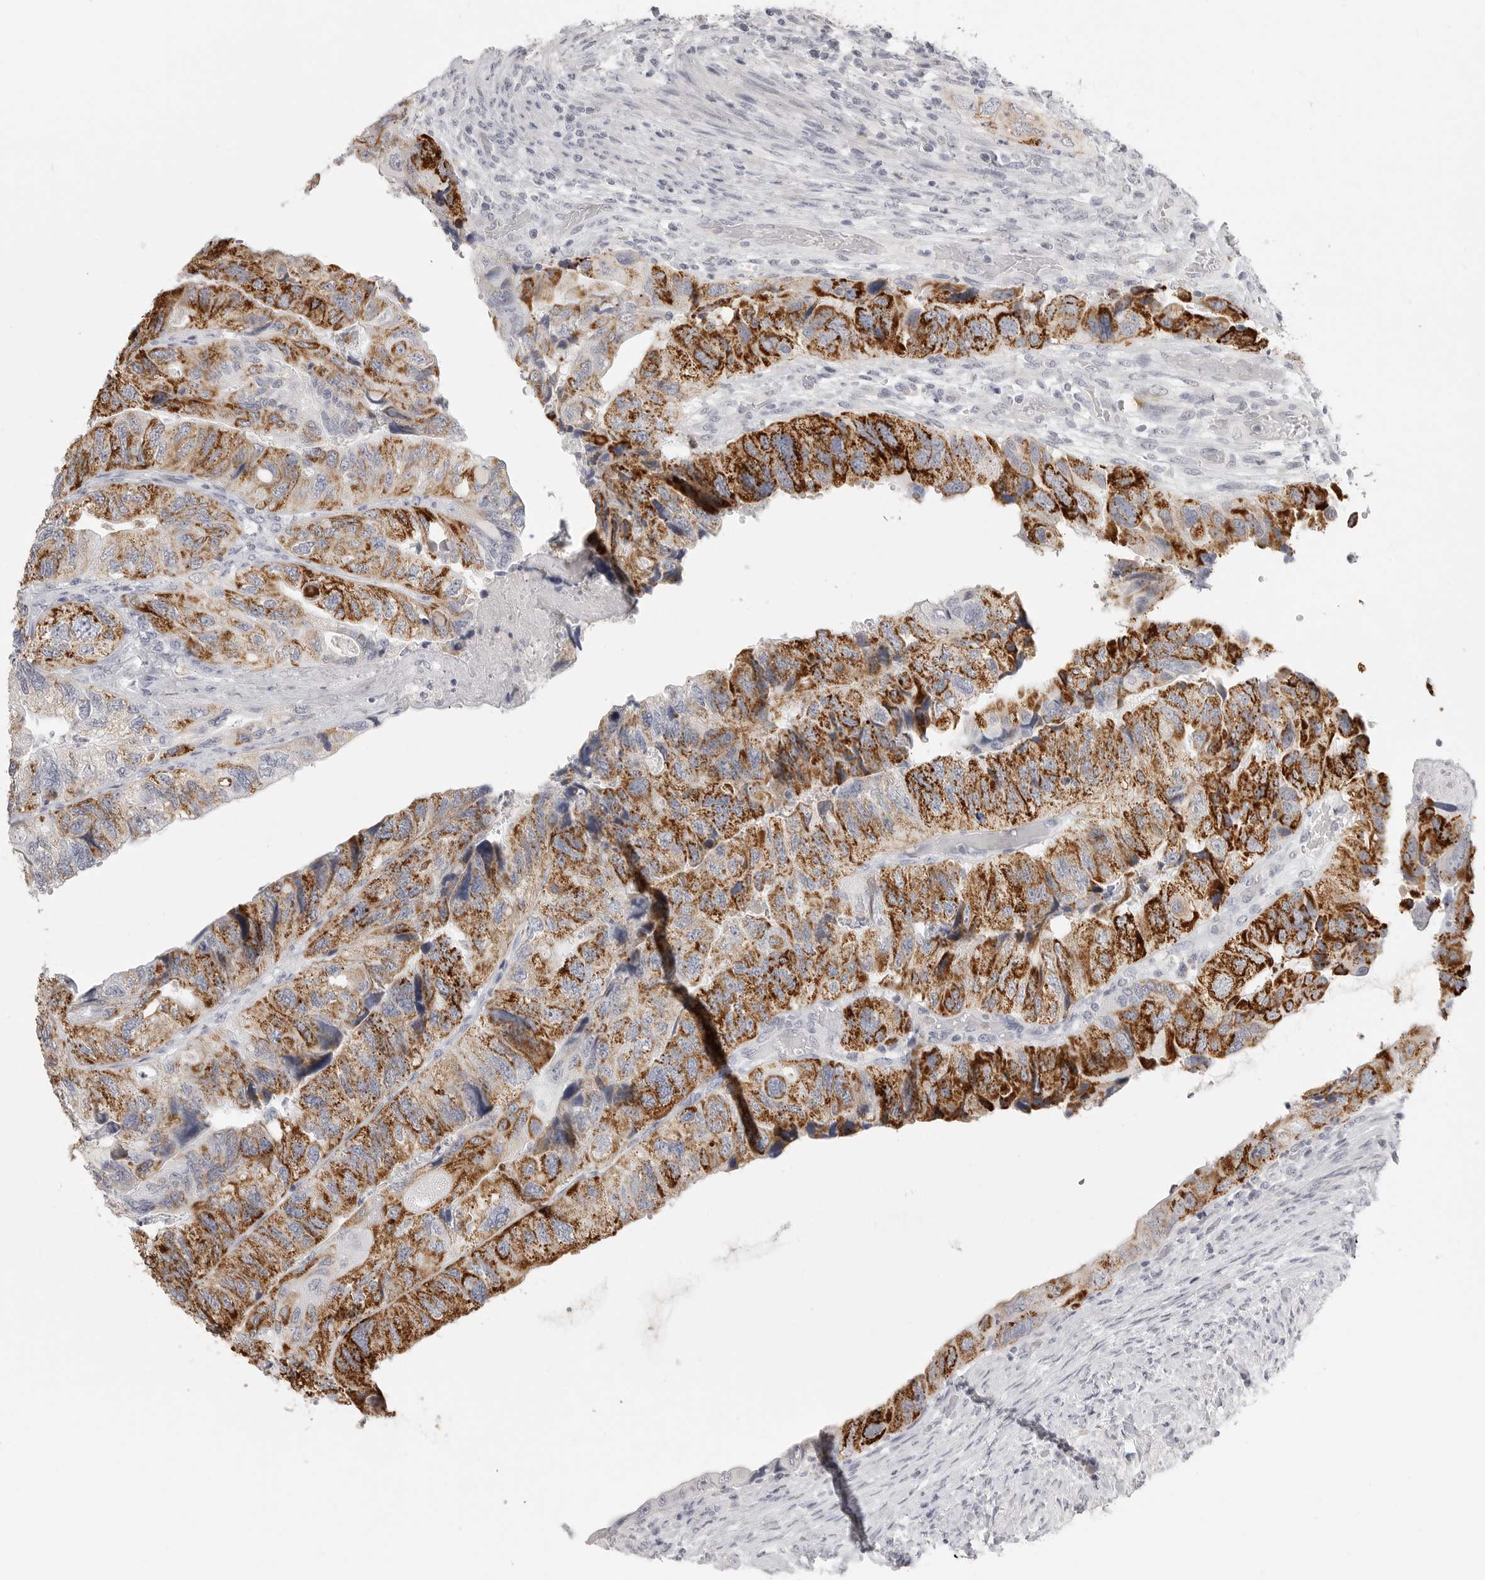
{"staining": {"intensity": "strong", "quantity": ">75%", "location": "cytoplasmic/membranous"}, "tissue": "colorectal cancer", "cell_type": "Tumor cells", "image_type": "cancer", "snomed": [{"axis": "morphology", "description": "Adenocarcinoma, NOS"}, {"axis": "topography", "description": "Rectum"}], "caption": "A histopathology image showing strong cytoplasmic/membranous positivity in about >75% of tumor cells in adenocarcinoma (colorectal), as visualized by brown immunohistochemical staining.", "gene": "HMGCS2", "patient": {"sex": "male", "age": 63}}